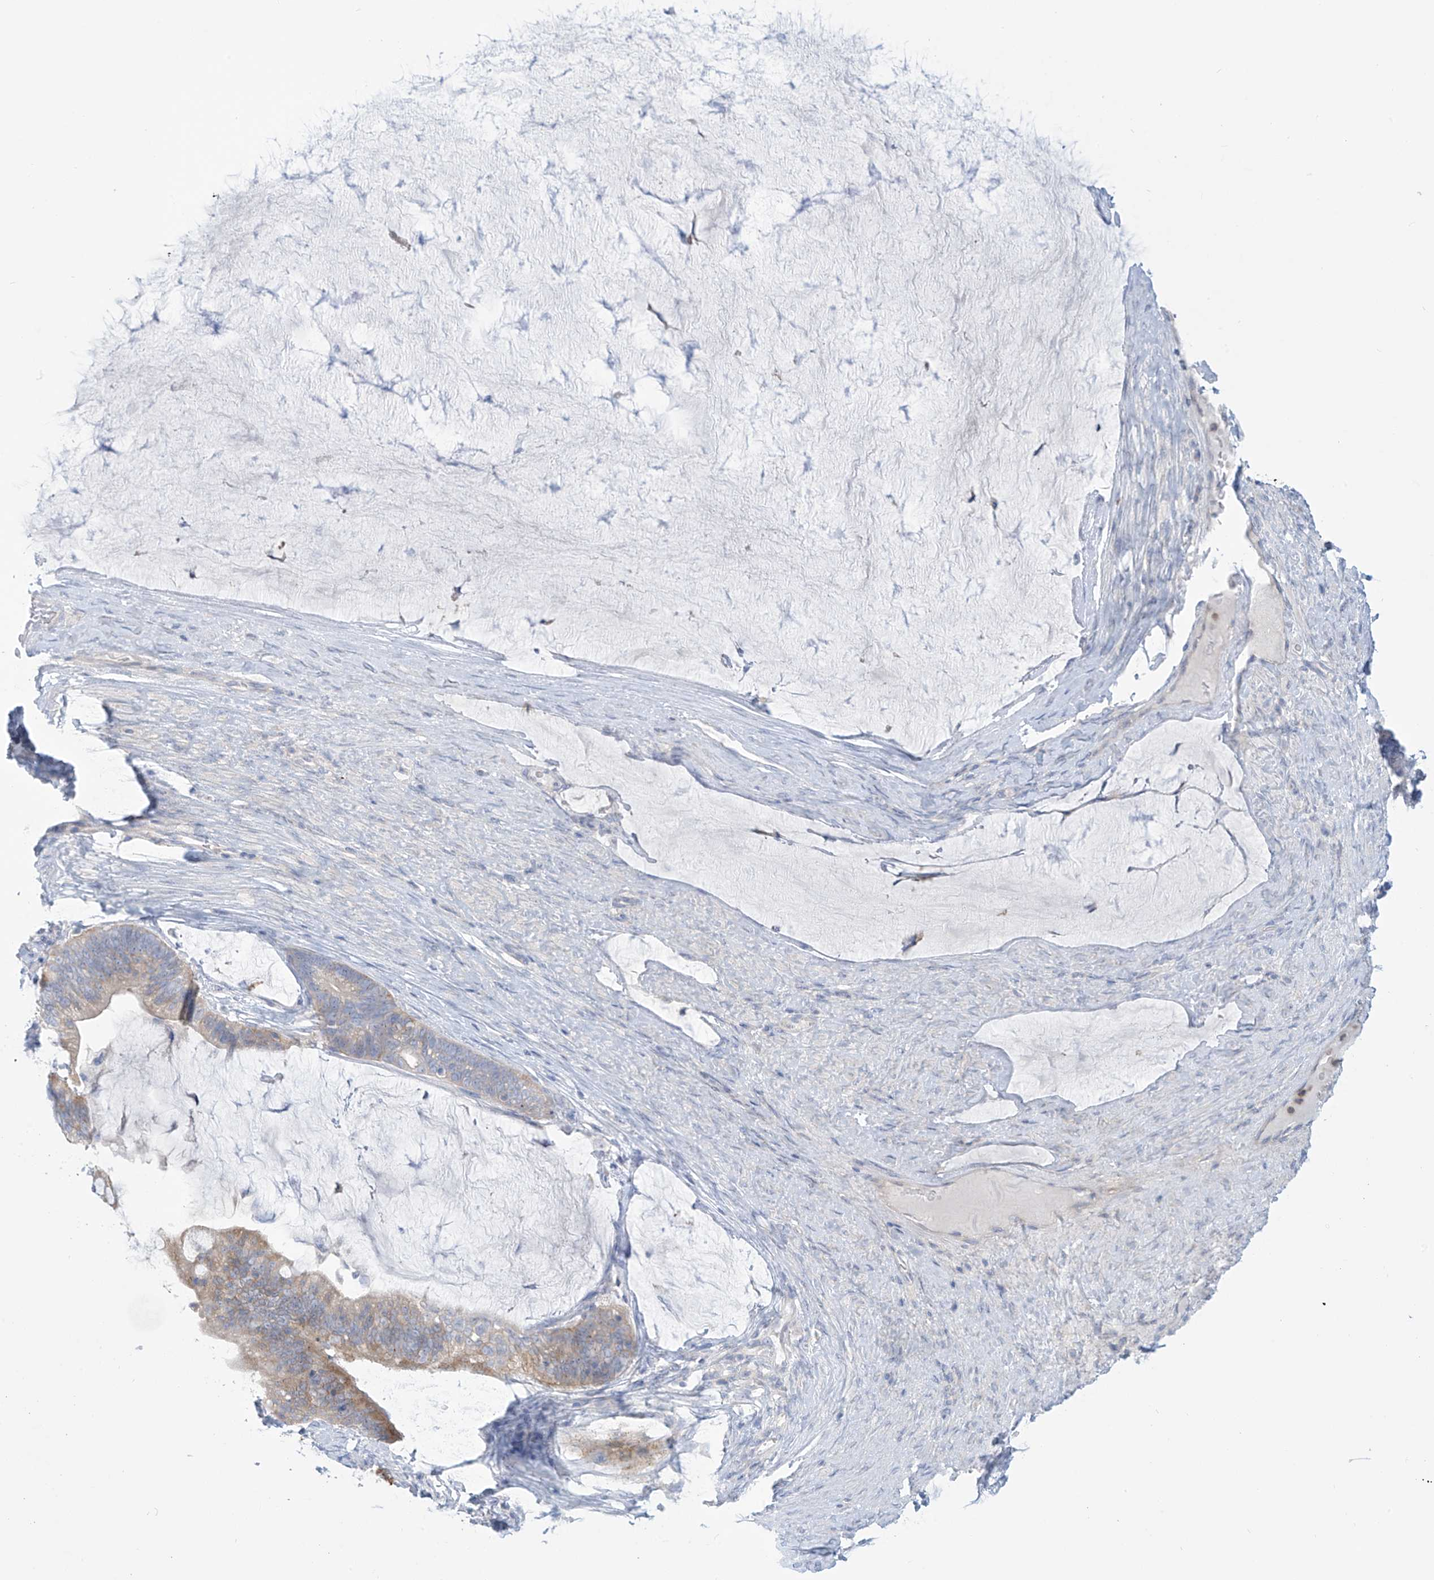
{"staining": {"intensity": "moderate", "quantity": "25%-75%", "location": "cytoplasmic/membranous"}, "tissue": "ovarian cancer", "cell_type": "Tumor cells", "image_type": "cancer", "snomed": [{"axis": "morphology", "description": "Cystadenocarcinoma, mucinous, NOS"}, {"axis": "topography", "description": "Ovary"}], "caption": "Immunohistochemical staining of ovarian cancer (mucinous cystadenocarcinoma) reveals moderate cytoplasmic/membranous protein expression in about 25%-75% of tumor cells. The staining is performed using DAB brown chromogen to label protein expression. The nuclei are counter-stained blue using hematoxylin.", "gene": "FABP2", "patient": {"sex": "female", "age": 61}}